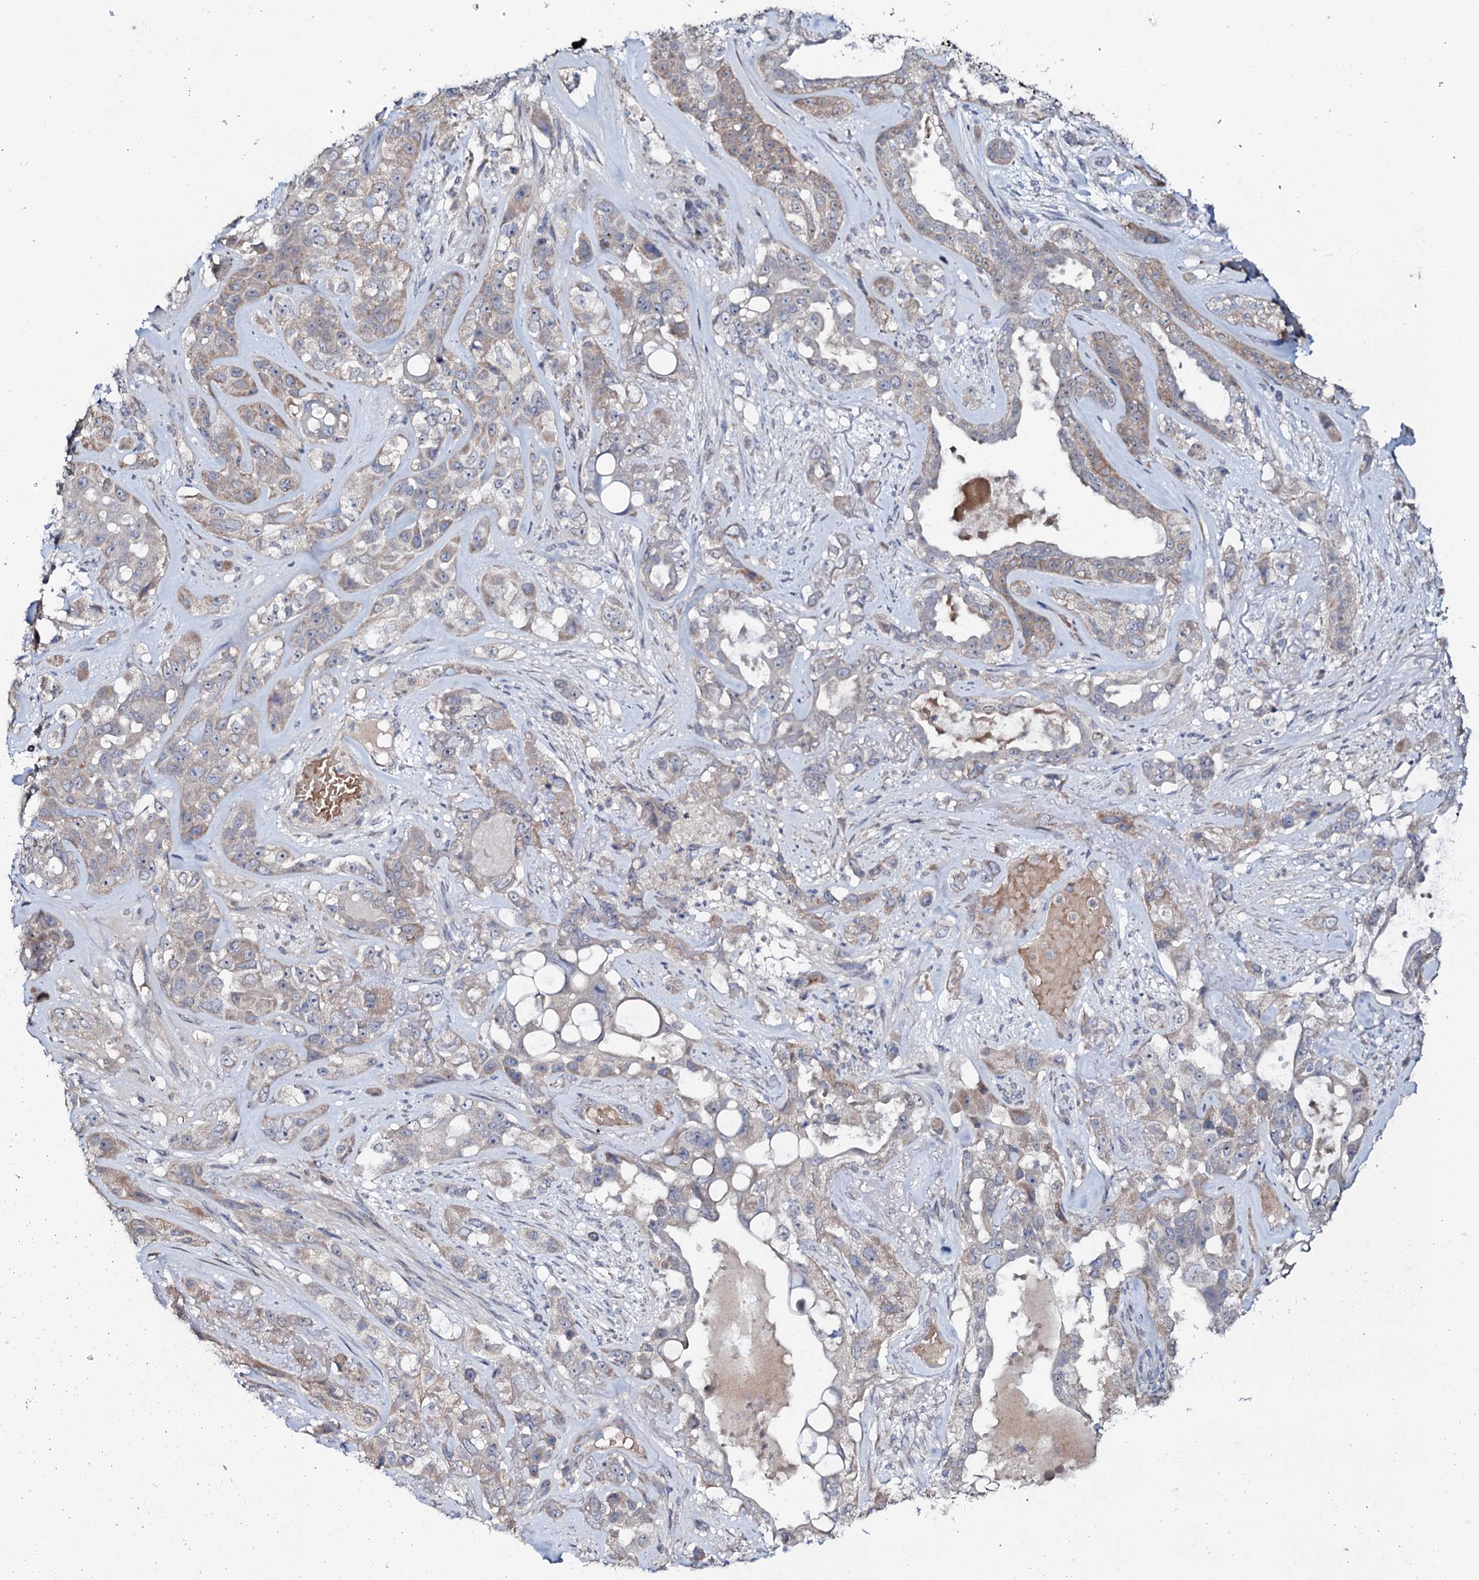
{"staining": {"intensity": "weak", "quantity": "<25%", "location": "cytoplasmic/membranous"}, "tissue": "lung cancer", "cell_type": "Tumor cells", "image_type": "cancer", "snomed": [{"axis": "morphology", "description": "Squamous cell carcinoma, NOS"}, {"axis": "topography", "description": "Lung"}], "caption": "Immunohistochemical staining of human lung cancer exhibits no significant positivity in tumor cells.", "gene": "PPP1R3D", "patient": {"sex": "female", "age": 70}}